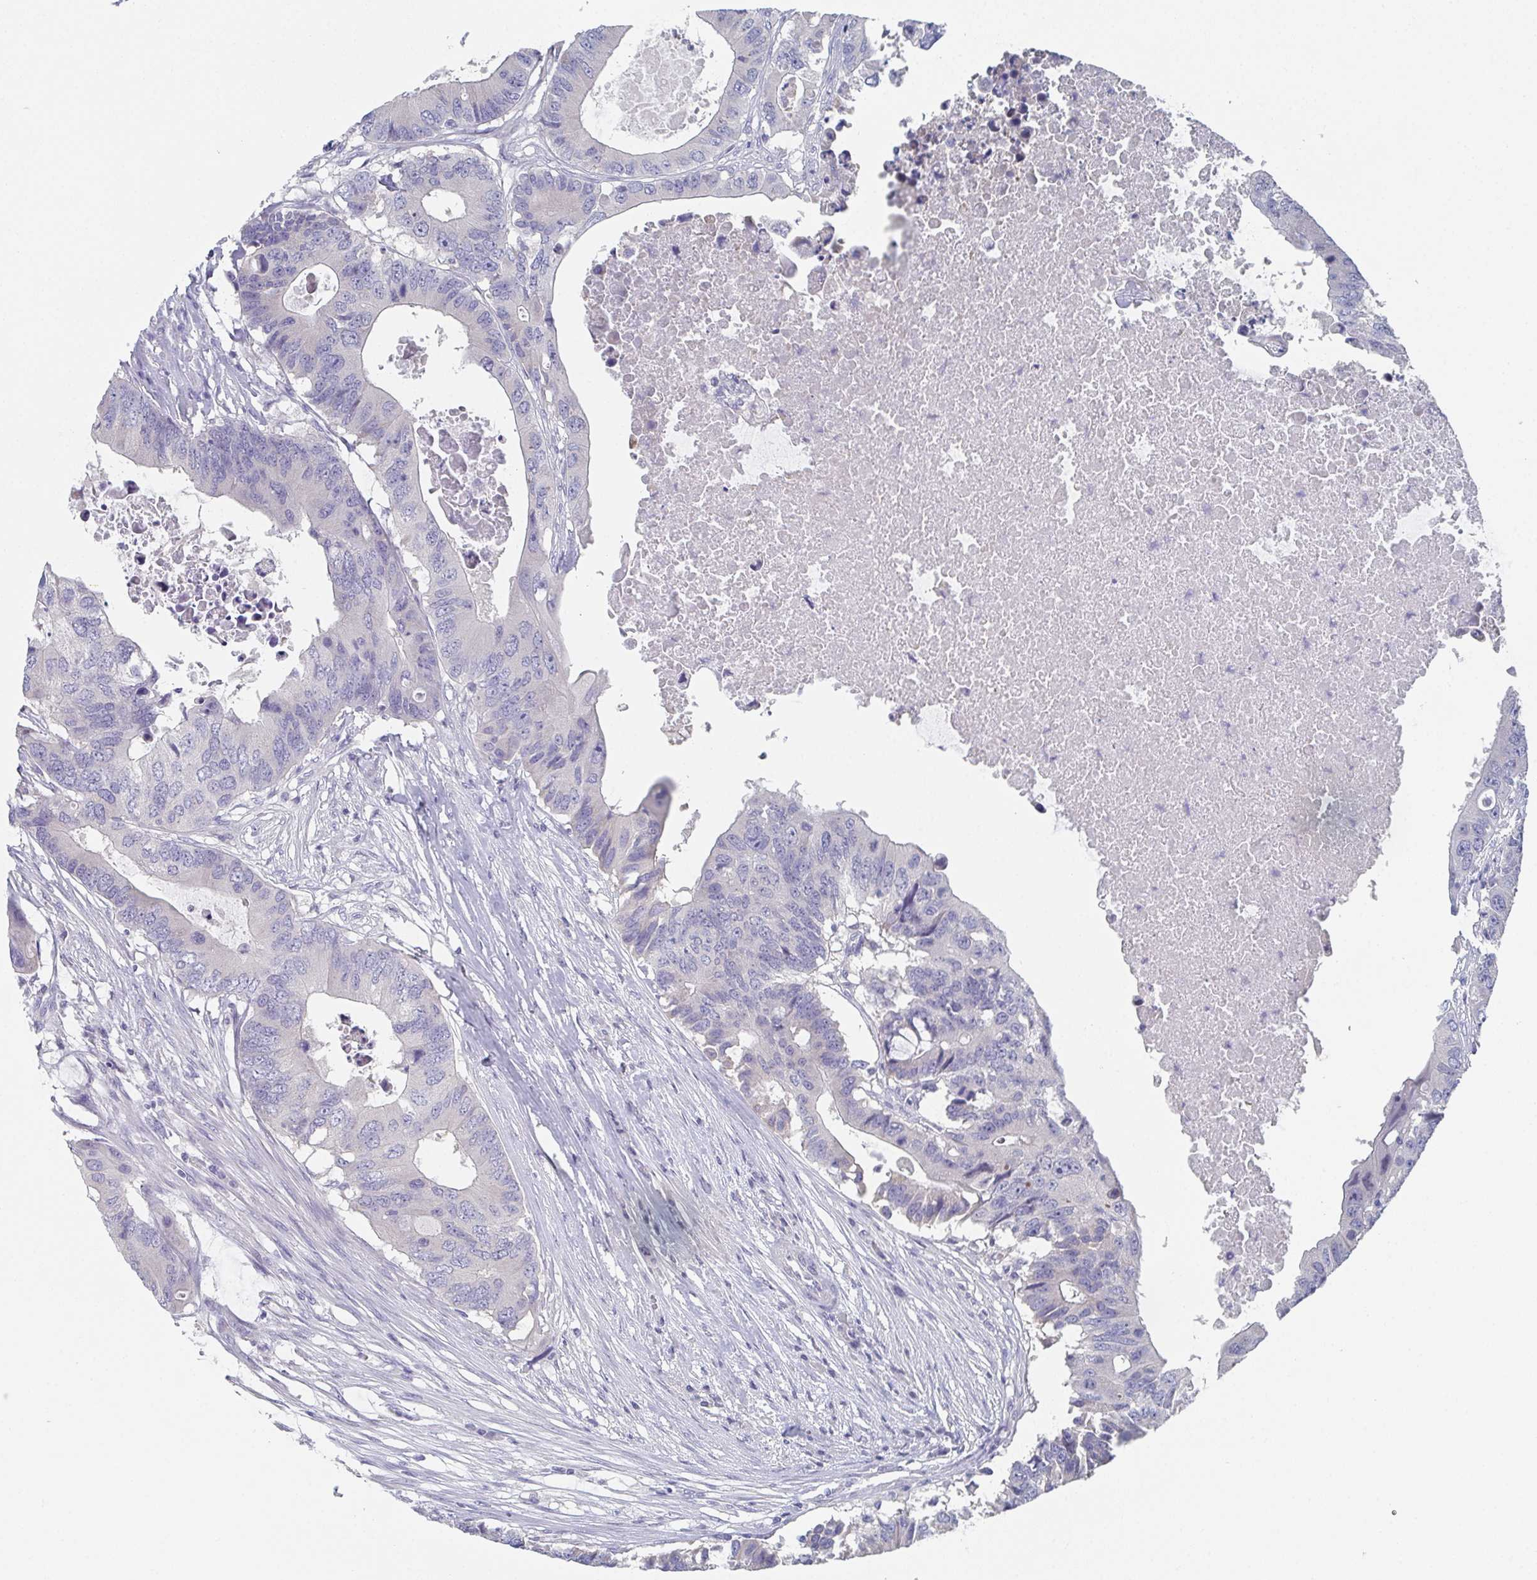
{"staining": {"intensity": "negative", "quantity": "none", "location": "none"}, "tissue": "colorectal cancer", "cell_type": "Tumor cells", "image_type": "cancer", "snomed": [{"axis": "morphology", "description": "Adenocarcinoma, NOS"}, {"axis": "topography", "description": "Colon"}], "caption": "Tumor cells show no significant protein expression in colorectal cancer.", "gene": "DYDC2", "patient": {"sex": "male", "age": 71}}